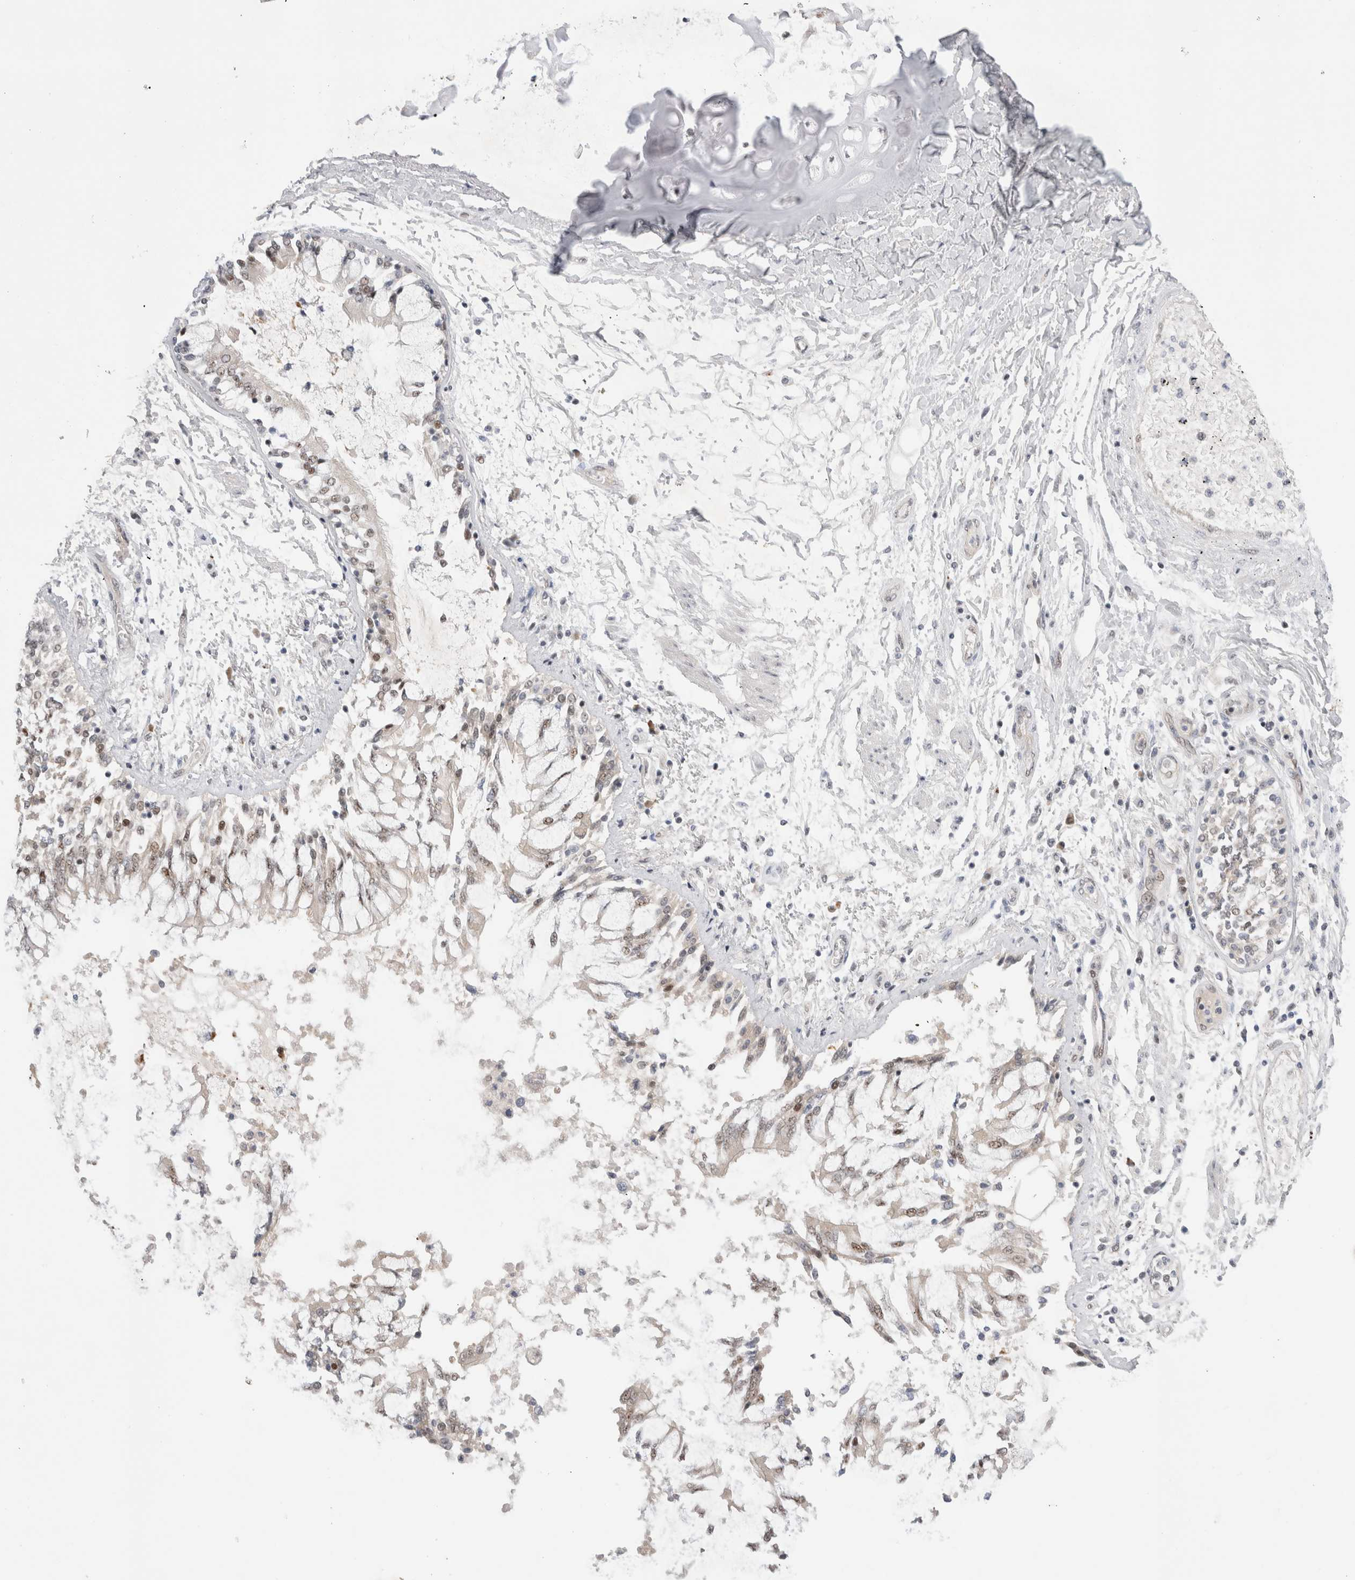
{"staining": {"intensity": "weak", "quantity": ">75%", "location": "nuclear"}, "tissue": "lung cancer", "cell_type": "Tumor cells", "image_type": "cancer", "snomed": [{"axis": "morphology", "description": "Normal tissue, NOS"}, {"axis": "morphology", "description": "Squamous cell carcinoma, NOS"}, {"axis": "topography", "description": "Lymph node"}, {"axis": "topography", "description": "Cartilage tissue"}, {"axis": "topography", "description": "Bronchus"}, {"axis": "topography", "description": "Lung"}, {"axis": "topography", "description": "Peripheral nerve tissue"}], "caption": "Immunohistochemical staining of human squamous cell carcinoma (lung) displays low levels of weak nuclear protein staining in about >75% of tumor cells. Nuclei are stained in blue.", "gene": "WIPF2", "patient": {"sex": "female", "age": 49}}